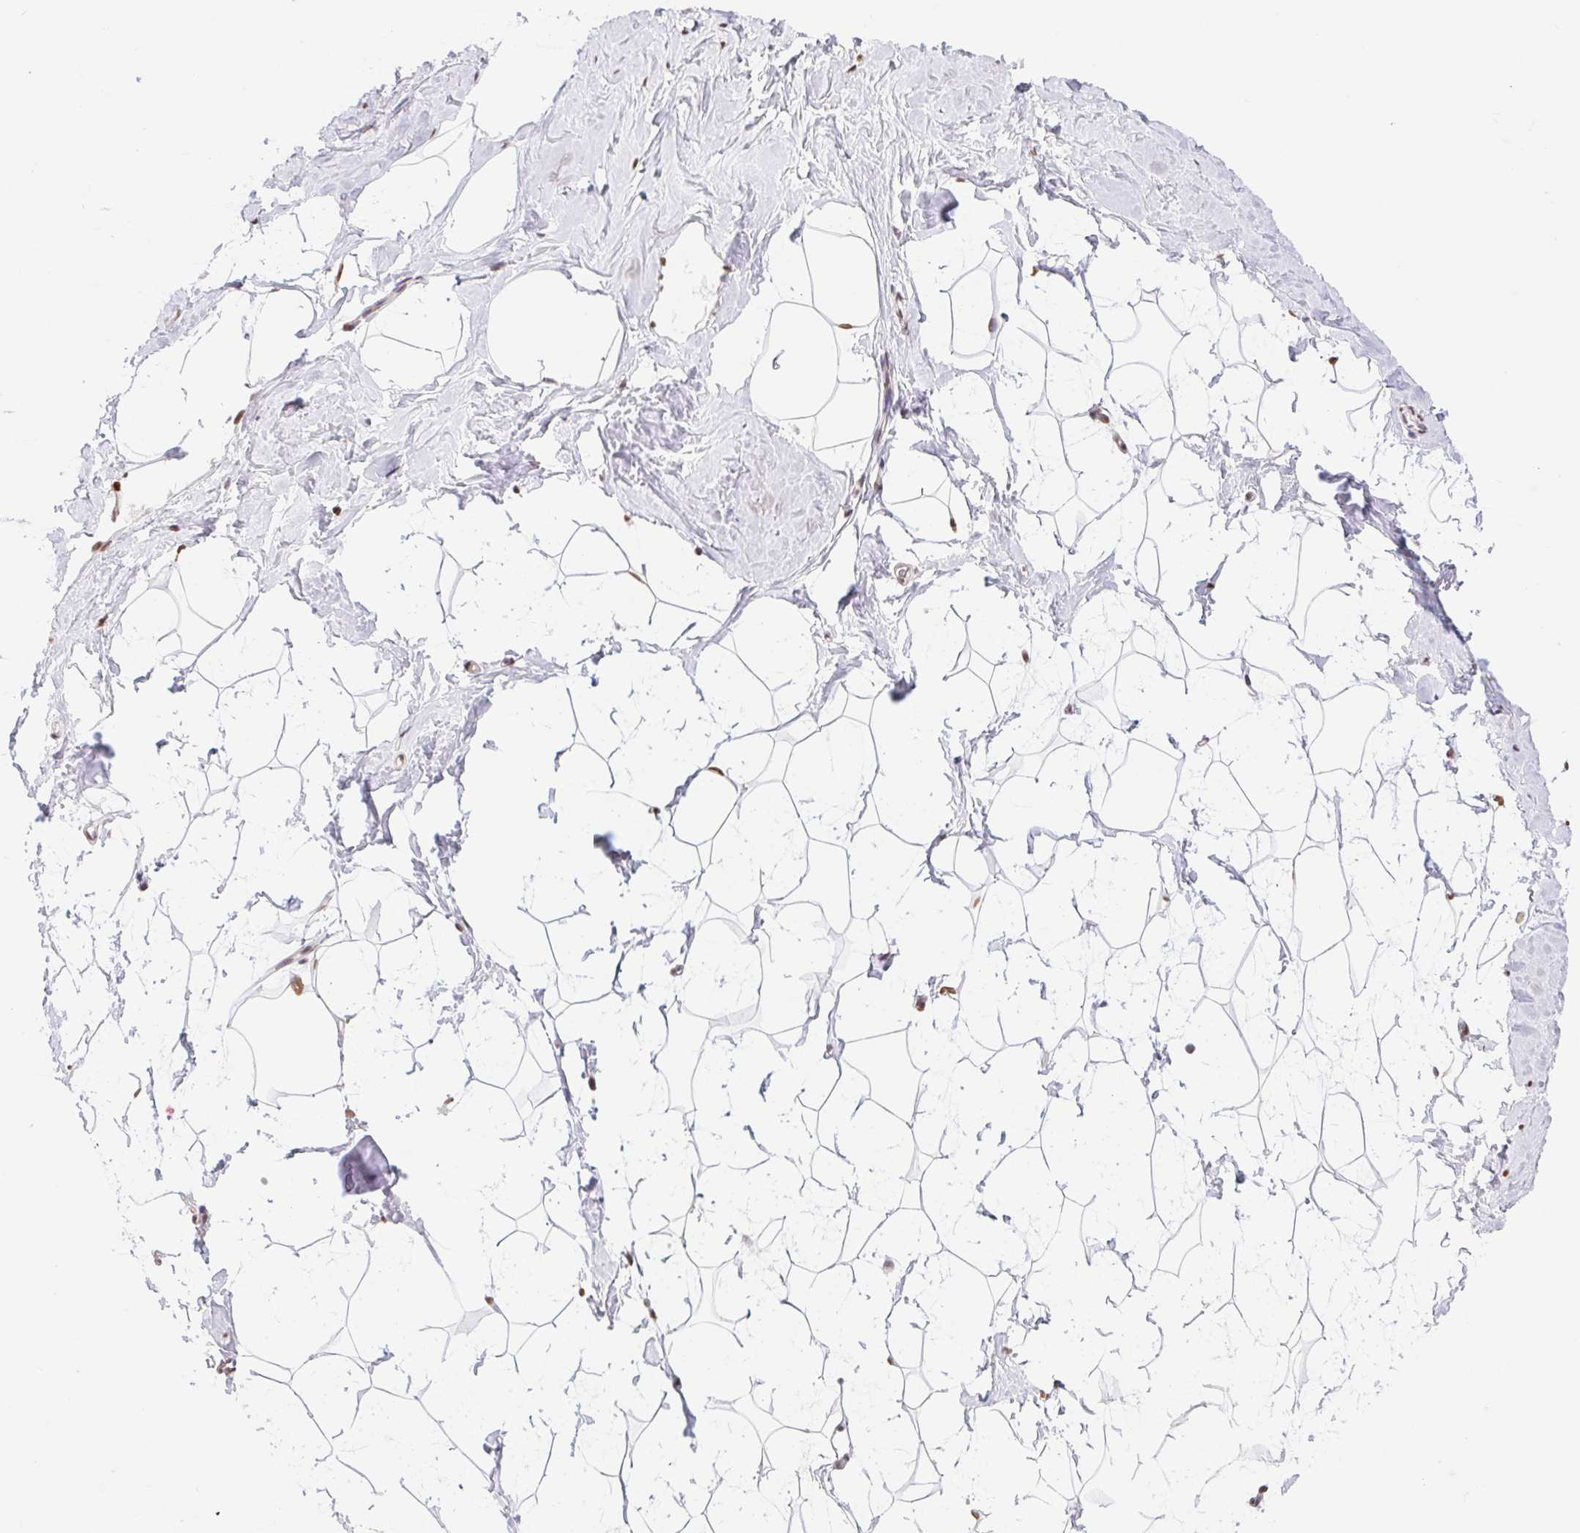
{"staining": {"intensity": "negative", "quantity": "none", "location": "none"}, "tissue": "breast", "cell_type": "Adipocytes", "image_type": "normal", "snomed": [{"axis": "morphology", "description": "Normal tissue, NOS"}, {"axis": "topography", "description": "Breast"}], "caption": "There is no significant expression in adipocytes of breast. (Brightfield microscopy of DAB (3,3'-diaminobenzidine) IHC at high magnification).", "gene": "CAND1", "patient": {"sex": "female", "age": 32}}